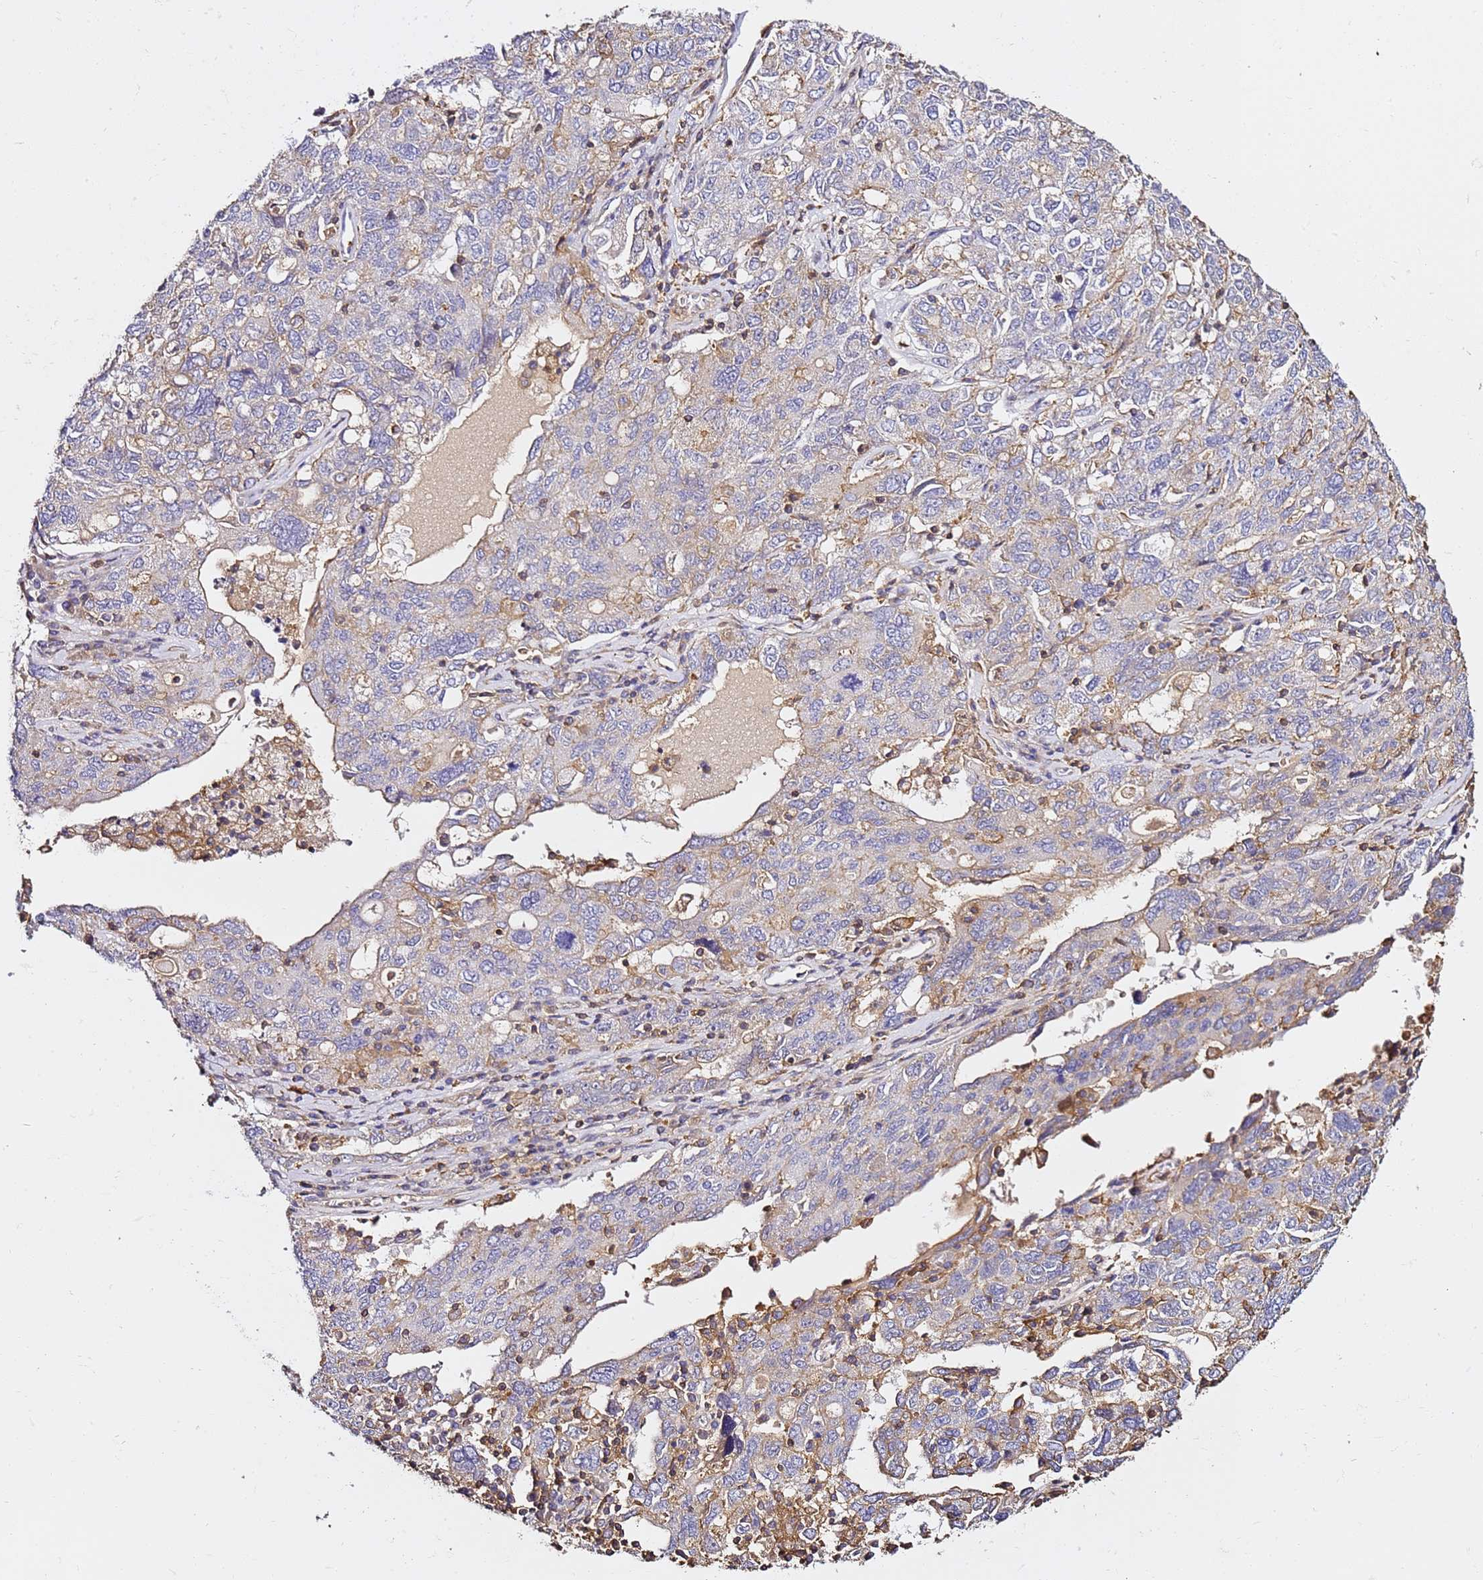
{"staining": {"intensity": "weak", "quantity": "<25%", "location": "cytoplasmic/membranous"}, "tissue": "ovarian cancer", "cell_type": "Tumor cells", "image_type": "cancer", "snomed": [{"axis": "morphology", "description": "Carcinoma, endometroid"}, {"axis": "topography", "description": "Ovary"}], "caption": "This is a histopathology image of IHC staining of endometroid carcinoma (ovarian), which shows no positivity in tumor cells.", "gene": "ZFP36L2", "patient": {"sex": "female", "age": 62}}